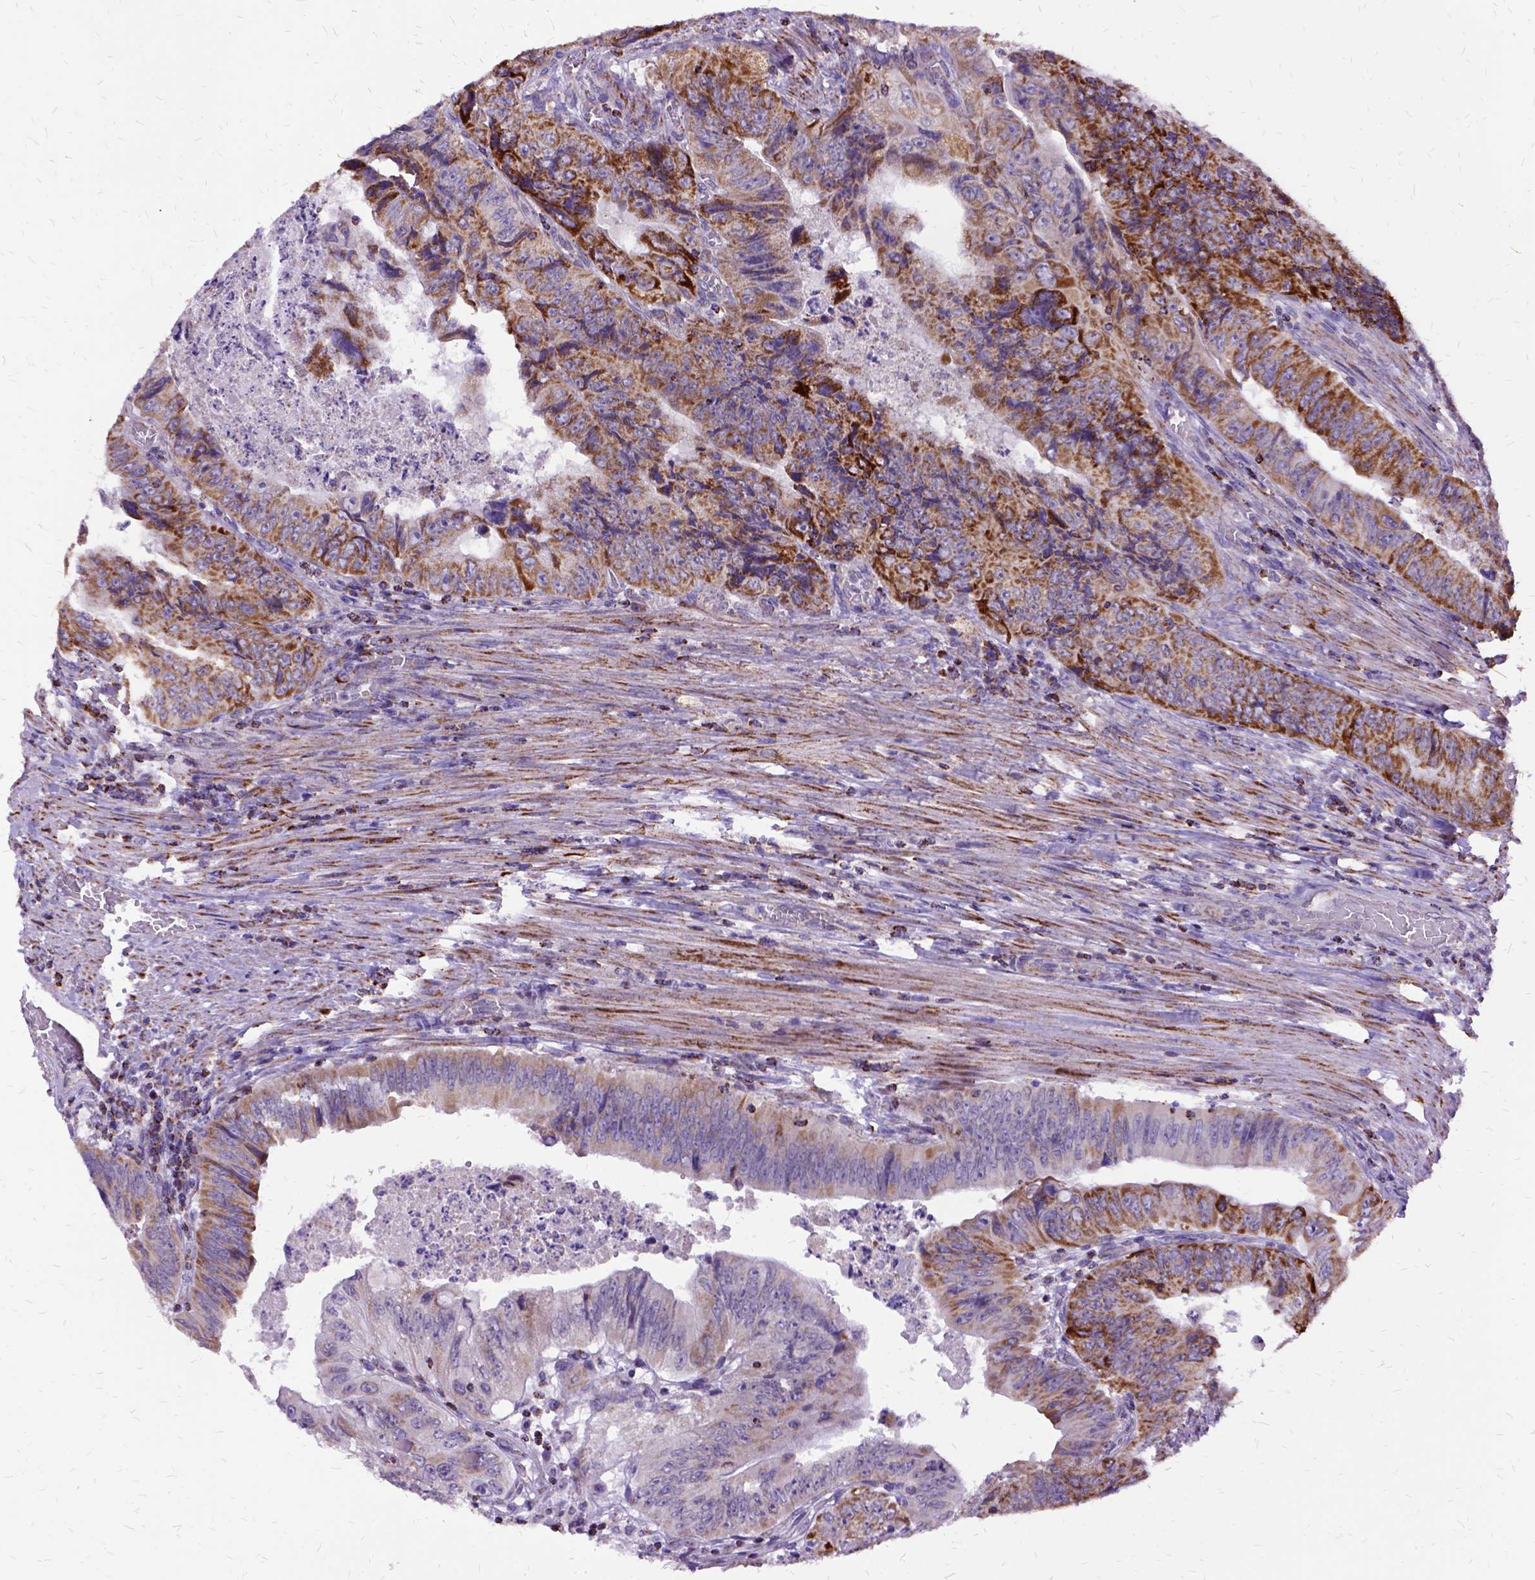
{"staining": {"intensity": "moderate", "quantity": "25%-75%", "location": "cytoplasmic/membranous"}, "tissue": "colorectal cancer", "cell_type": "Tumor cells", "image_type": "cancer", "snomed": [{"axis": "morphology", "description": "Adenocarcinoma, NOS"}, {"axis": "topography", "description": "Colon"}], "caption": "Immunohistochemical staining of human adenocarcinoma (colorectal) shows medium levels of moderate cytoplasmic/membranous expression in about 25%-75% of tumor cells. (IHC, brightfield microscopy, high magnification).", "gene": "OXCT1", "patient": {"sex": "female", "age": 84}}